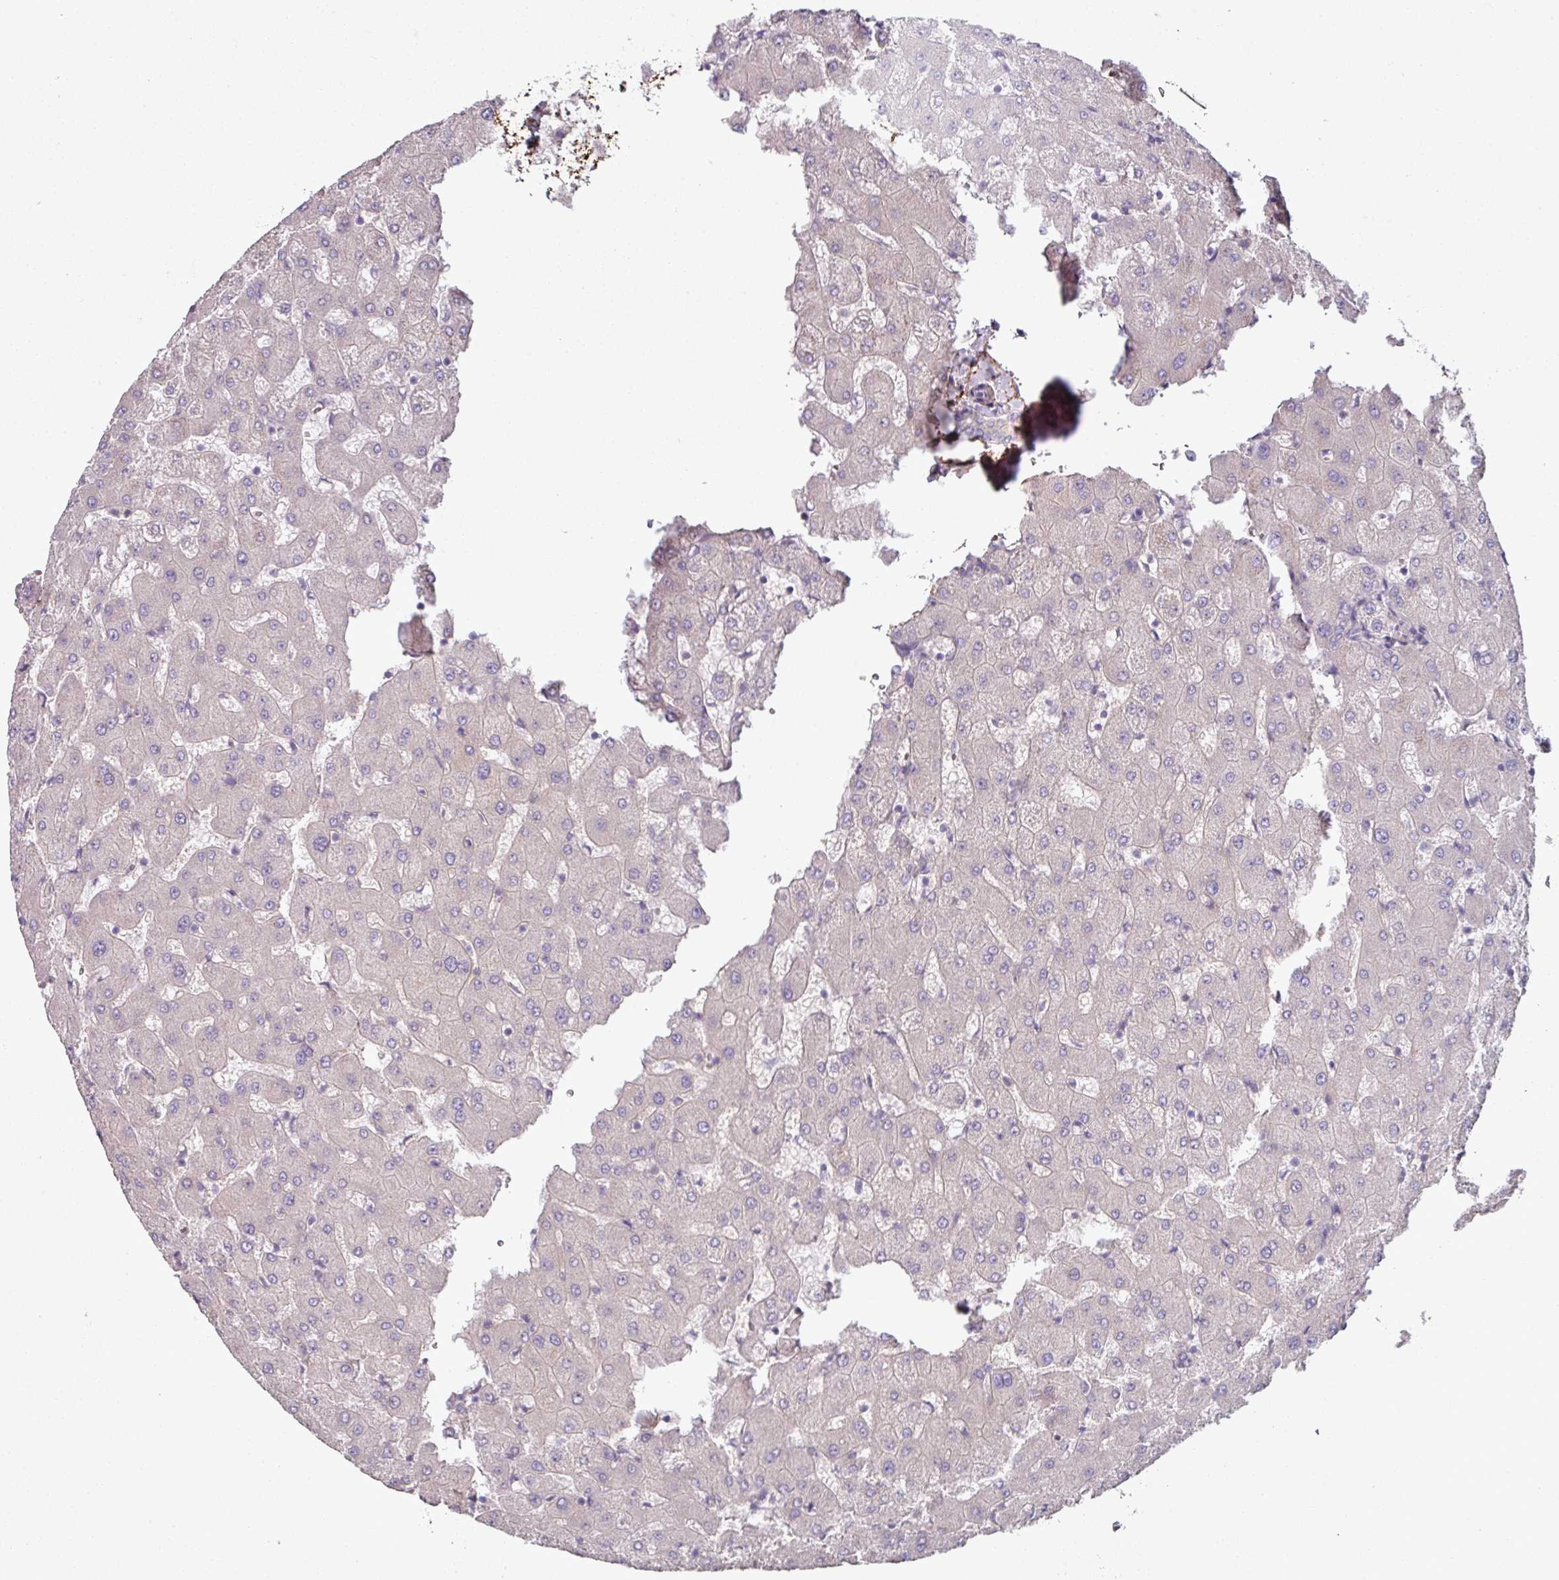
{"staining": {"intensity": "negative", "quantity": "none", "location": "none"}, "tissue": "liver", "cell_type": "Cholangiocytes", "image_type": "normal", "snomed": [{"axis": "morphology", "description": "Normal tissue, NOS"}, {"axis": "topography", "description": "Liver"}], "caption": "Immunohistochemical staining of benign liver demonstrates no significant staining in cholangiocytes. Nuclei are stained in blue.", "gene": "MTMR14", "patient": {"sex": "female", "age": 63}}